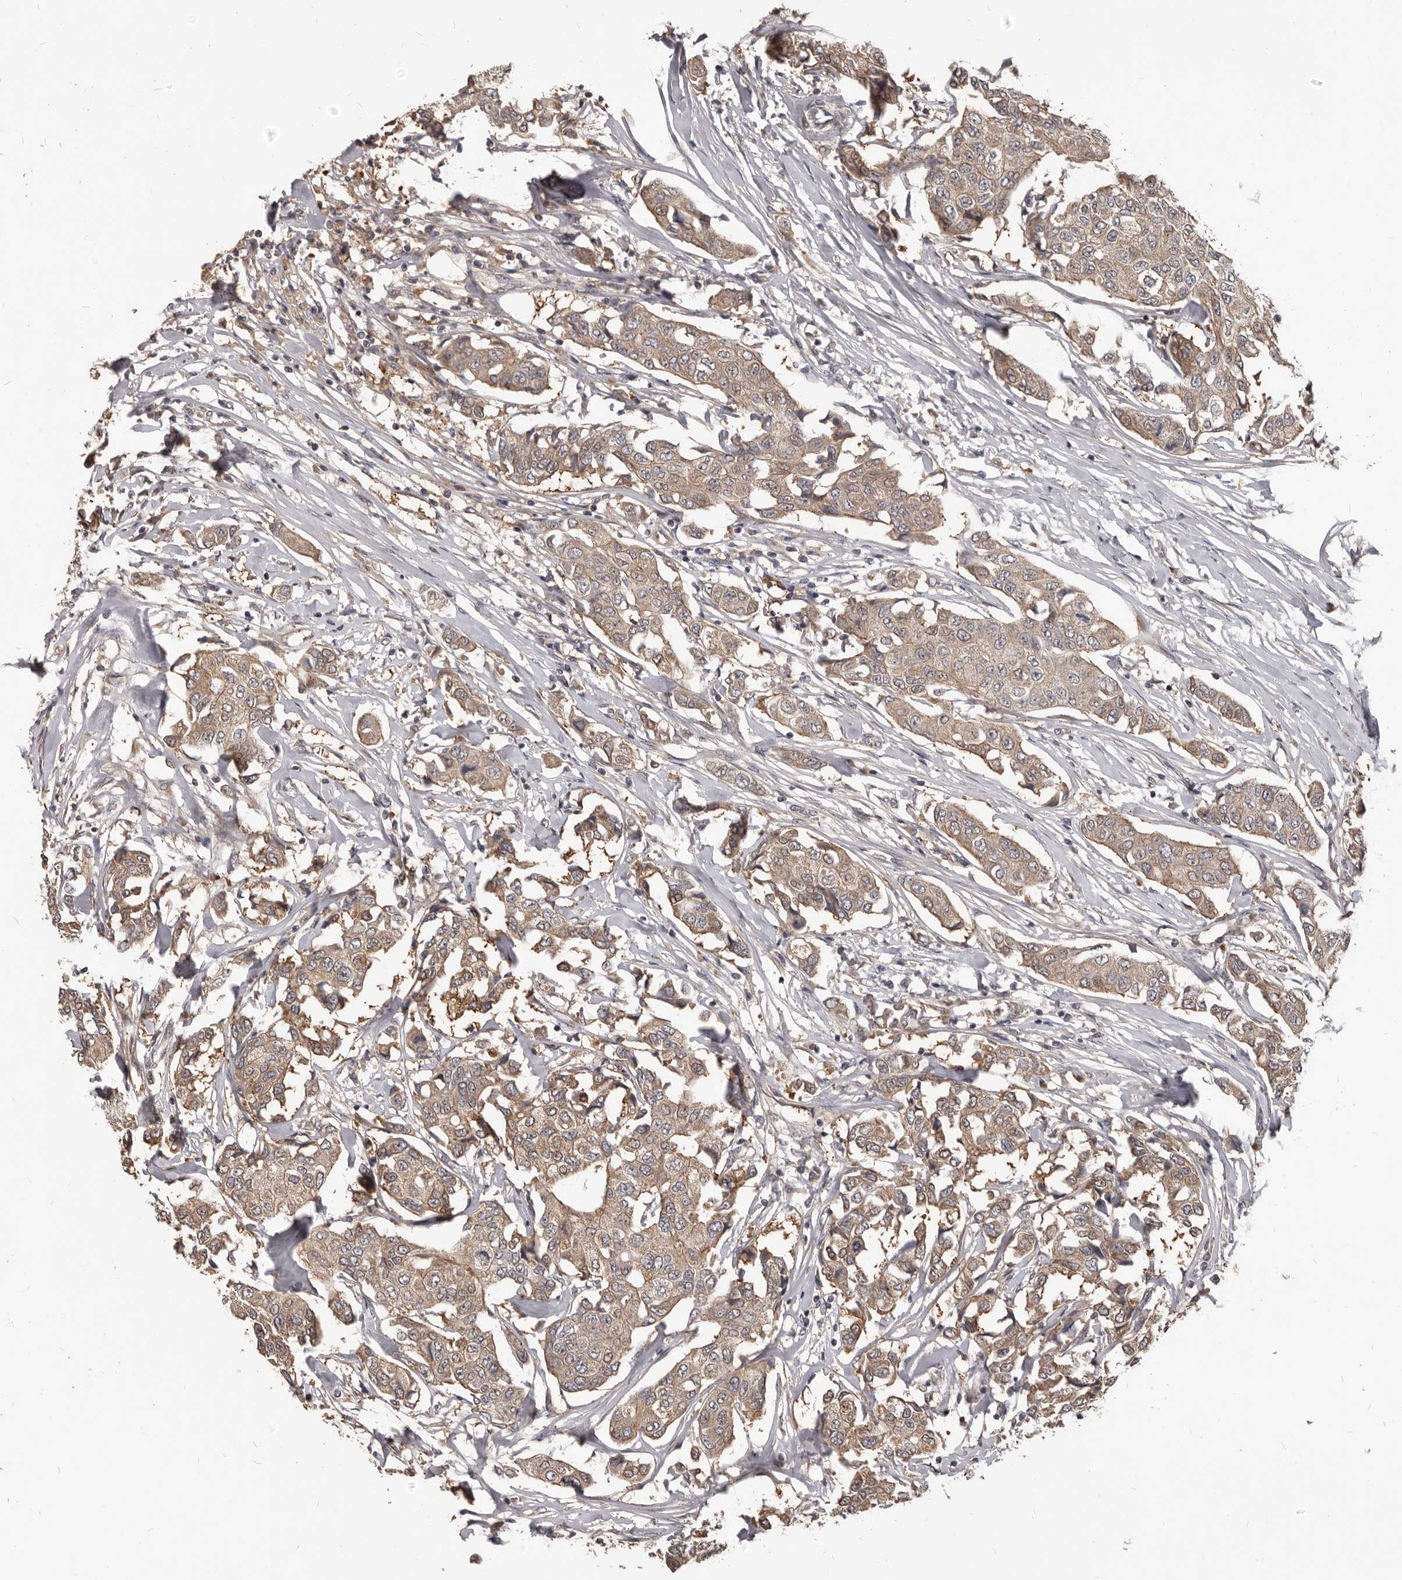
{"staining": {"intensity": "weak", "quantity": ">75%", "location": "cytoplasmic/membranous"}, "tissue": "breast cancer", "cell_type": "Tumor cells", "image_type": "cancer", "snomed": [{"axis": "morphology", "description": "Duct carcinoma"}, {"axis": "topography", "description": "Breast"}], "caption": "Immunohistochemistry (IHC) of invasive ductal carcinoma (breast) shows low levels of weak cytoplasmic/membranous positivity in about >75% of tumor cells. The protein is shown in brown color, while the nuclei are stained blue.", "gene": "GABPB2", "patient": {"sex": "female", "age": 80}}